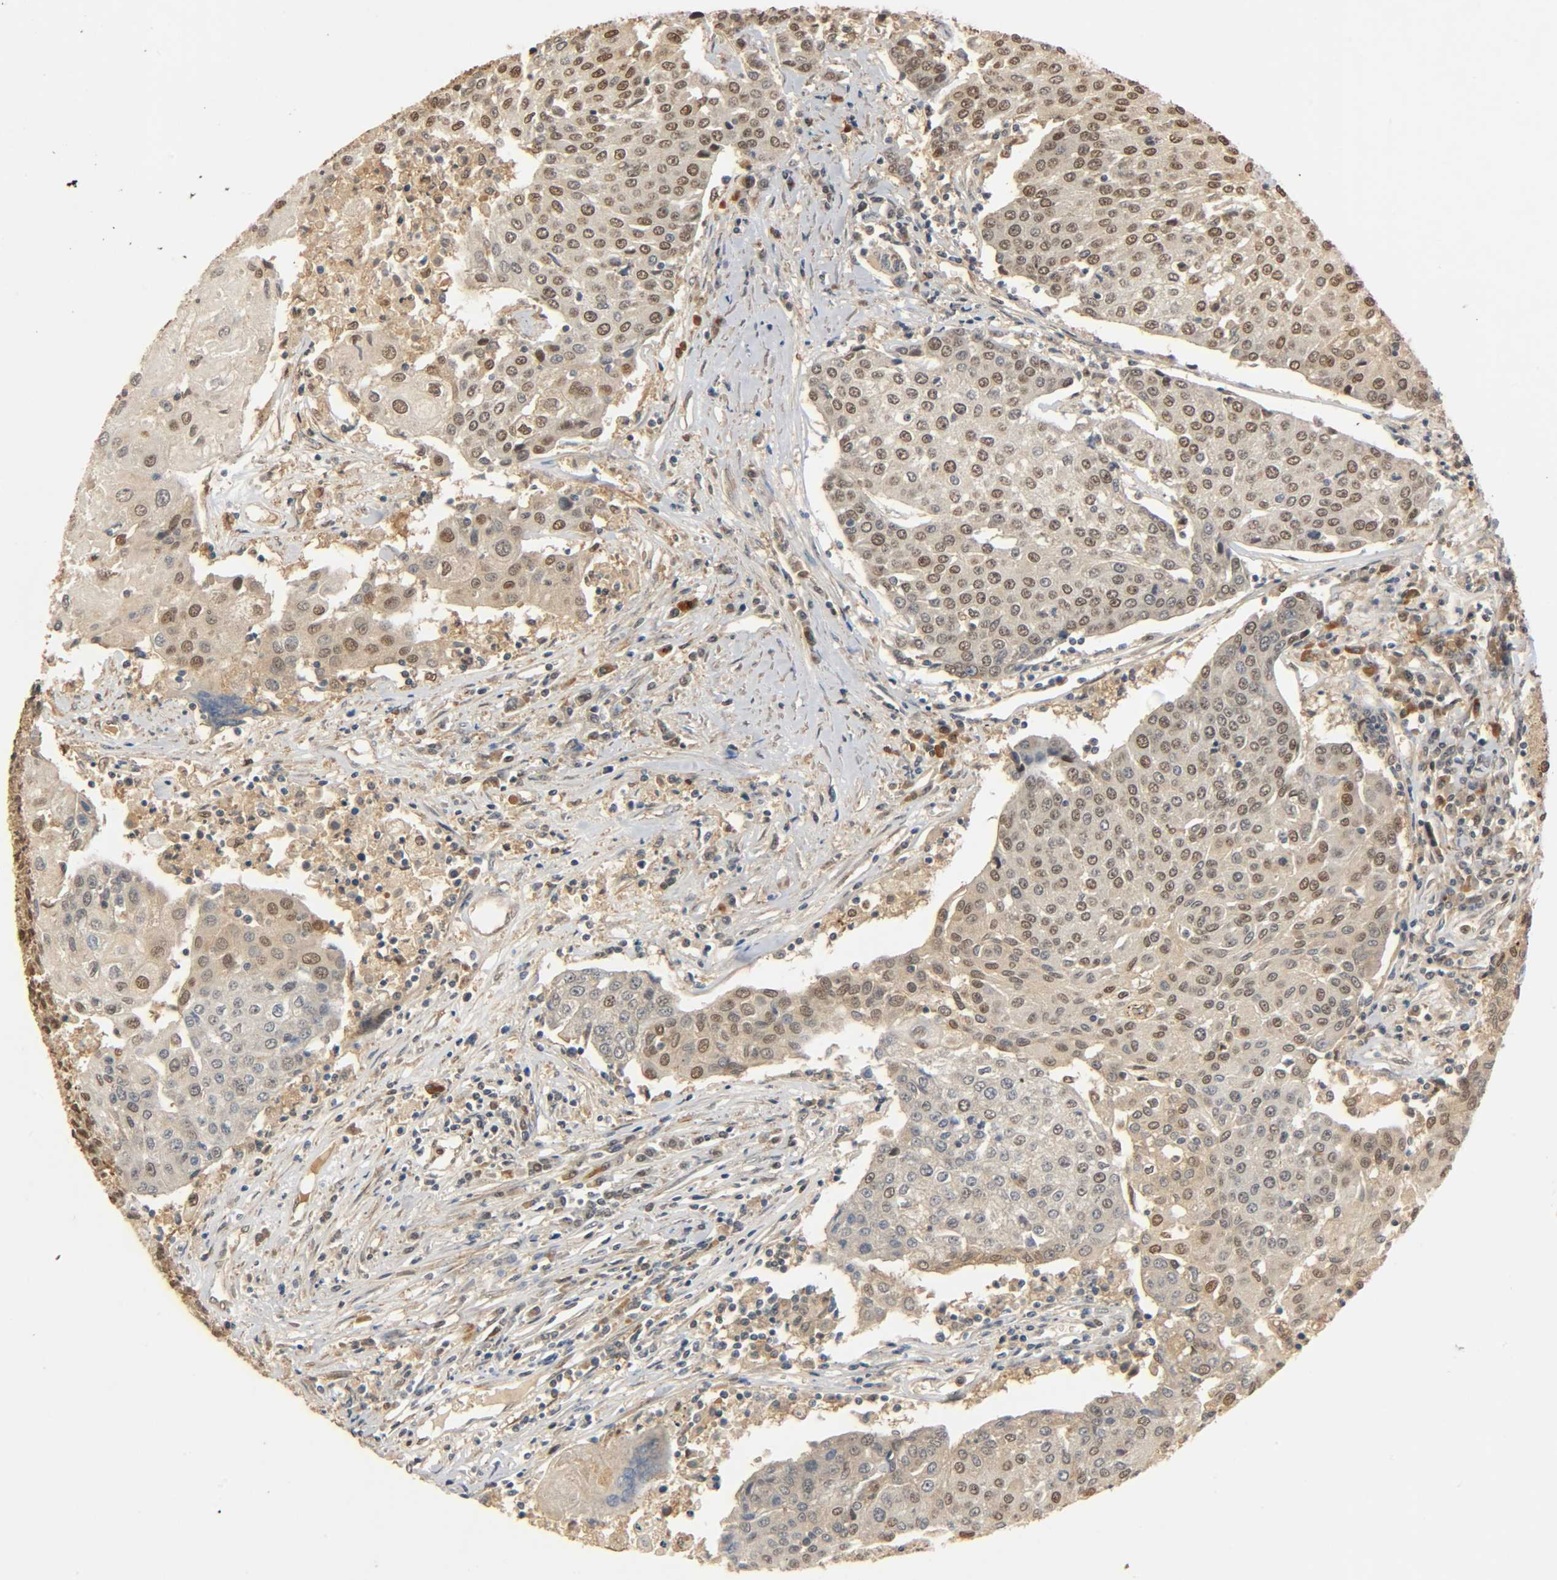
{"staining": {"intensity": "moderate", "quantity": ">75%", "location": "cytoplasmic/membranous,nuclear"}, "tissue": "urothelial cancer", "cell_type": "Tumor cells", "image_type": "cancer", "snomed": [{"axis": "morphology", "description": "Urothelial carcinoma, High grade"}, {"axis": "topography", "description": "Urinary bladder"}], "caption": "Urothelial cancer stained with immunohistochemistry (IHC) reveals moderate cytoplasmic/membranous and nuclear staining in approximately >75% of tumor cells. (DAB (3,3'-diaminobenzidine) = brown stain, brightfield microscopy at high magnification).", "gene": "ZFPM2", "patient": {"sex": "female", "age": 85}}